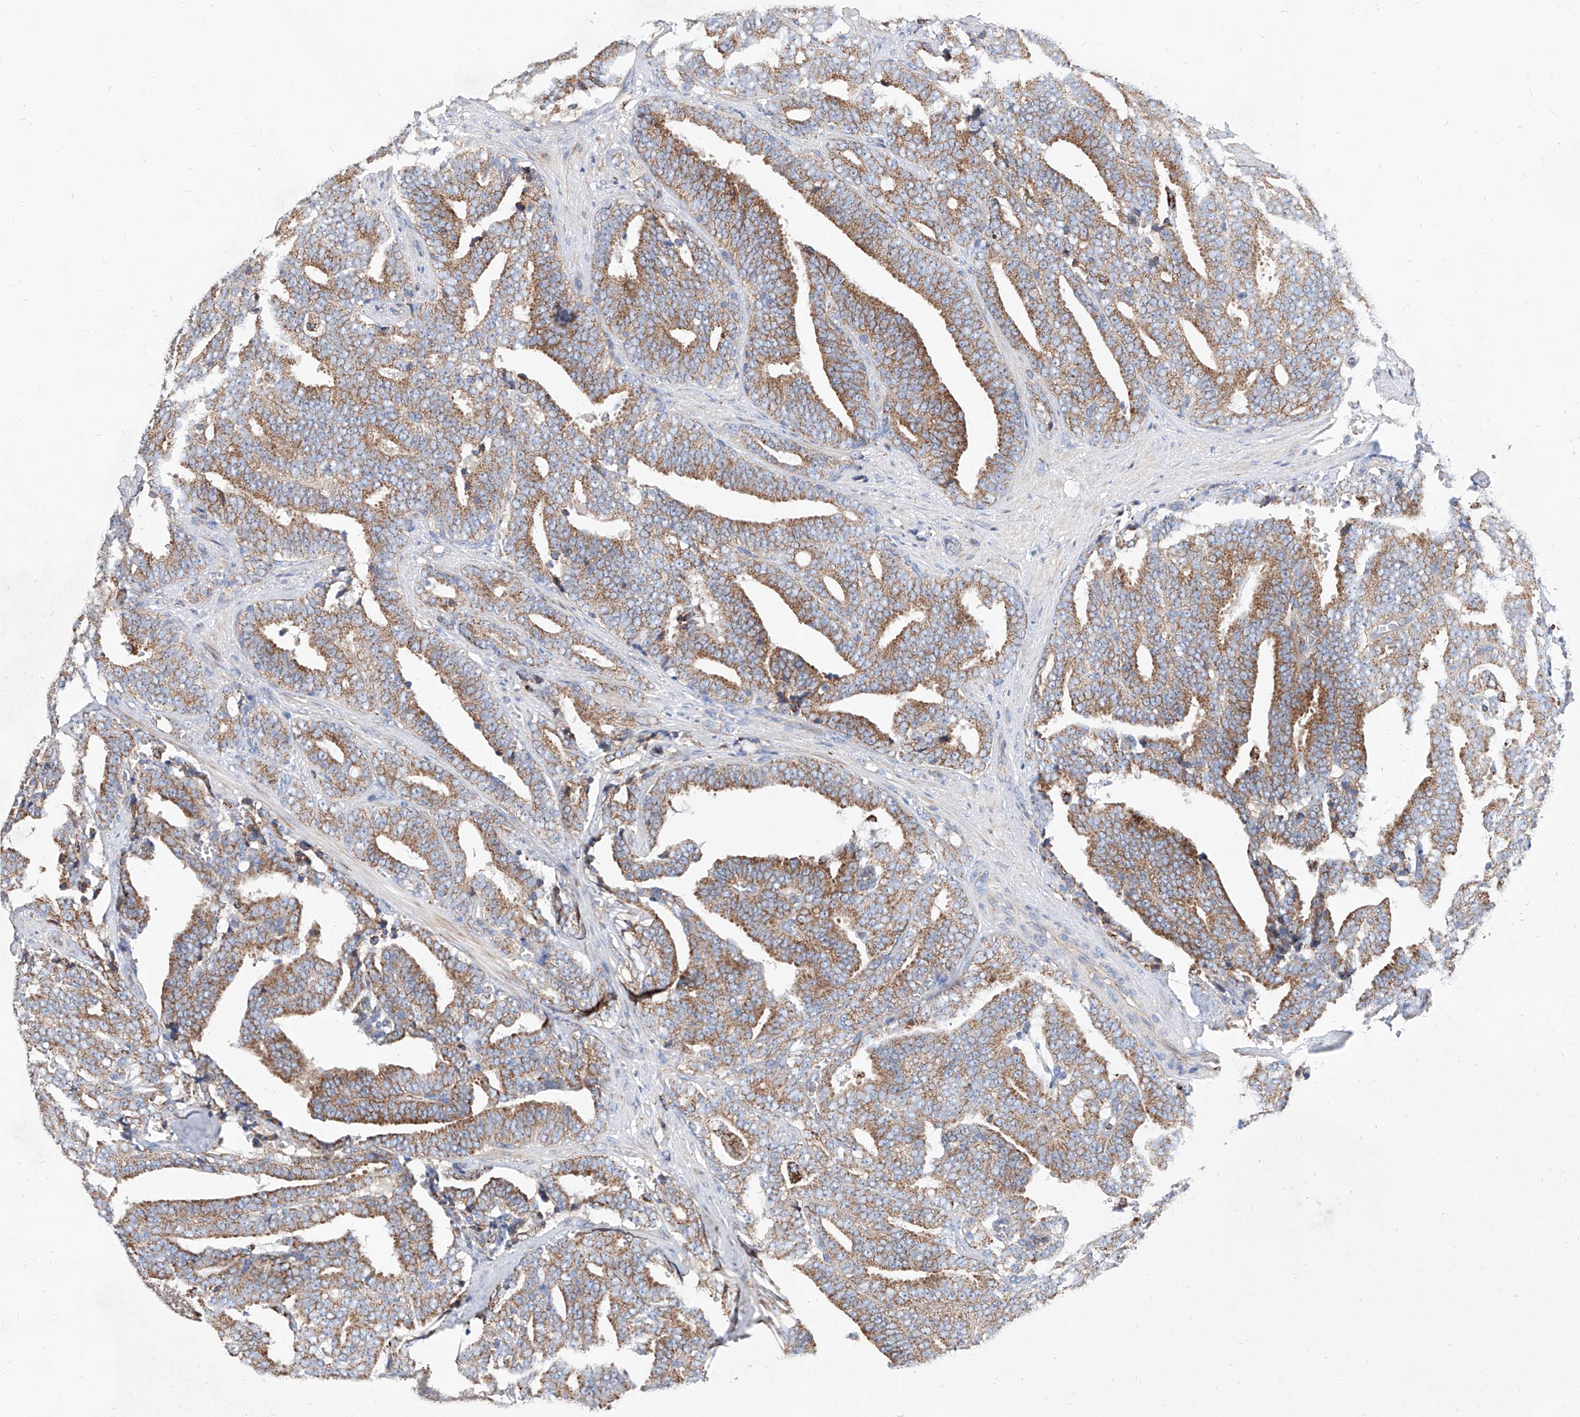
{"staining": {"intensity": "moderate", "quantity": ">75%", "location": "cytoplasmic/membranous"}, "tissue": "prostate cancer", "cell_type": "Tumor cells", "image_type": "cancer", "snomed": [{"axis": "morphology", "description": "Adenocarcinoma, High grade"}, {"axis": "topography", "description": "Prostate and seminal vesicle, NOS"}], "caption": "A medium amount of moderate cytoplasmic/membranous expression is identified in about >75% of tumor cells in high-grade adenocarcinoma (prostate) tissue.", "gene": "CPNE5", "patient": {"sex": "male", "age": 67}}